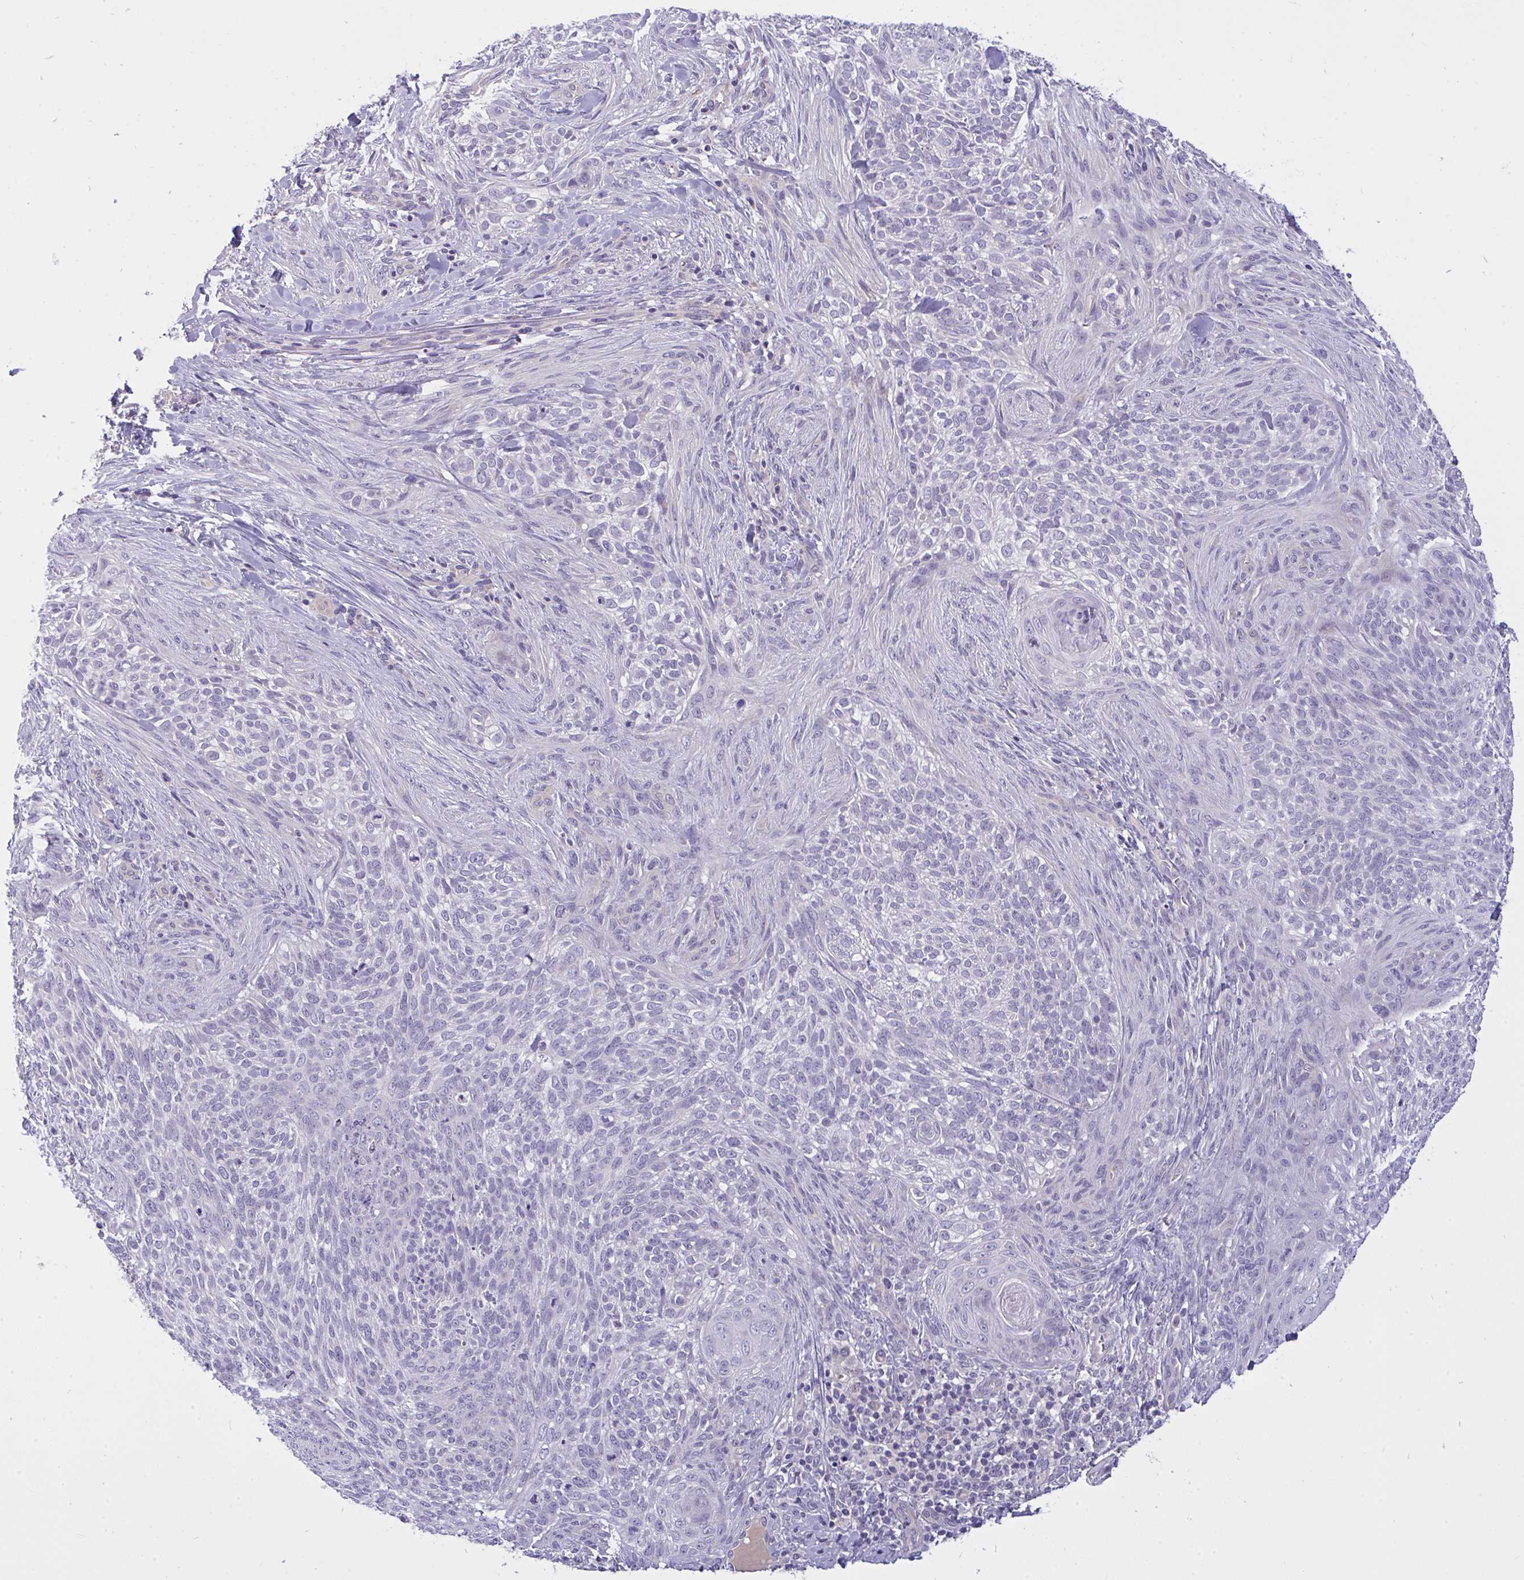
{"staining": {"intensity": "negative", "quantity": "none", "location": "none"}, "tissue": "skin cancer", "cell_type": "Tumor cells", "image_type": "cancer", "snomed": [{"axis": "morphology", "description": "Basal cell carcinoma"}, {"axis": "topography", "description": "Skin"}], "caption": "A photomicrograph of human skin basal cell carcinoma is negative for staining in tumor cells.", "gene": "C19orf54", "patient": {"sex": "female", "age": 48}}